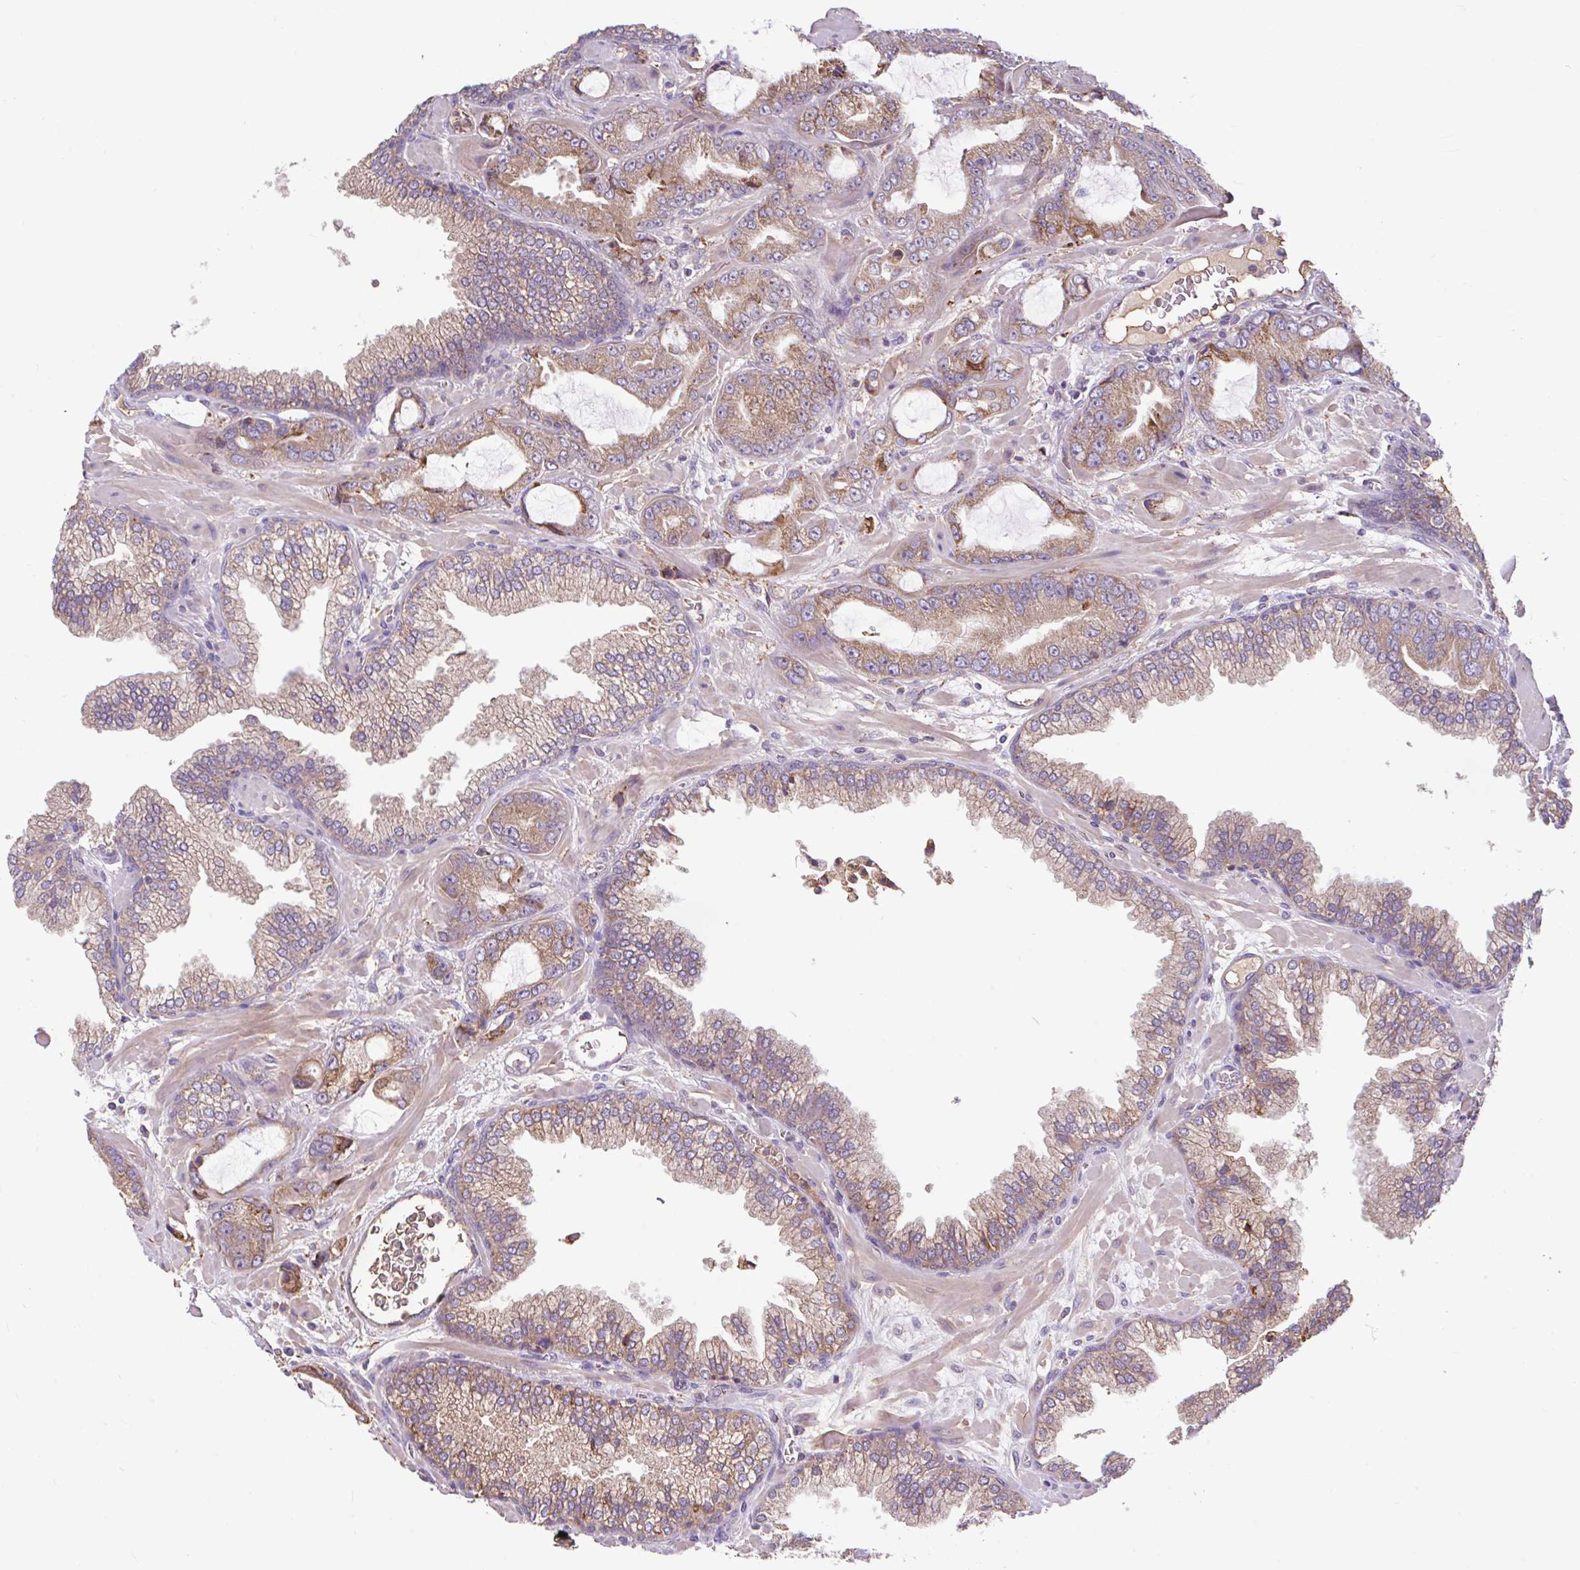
{"staining": {"intensity": "moderate", "quantity": ">75%", "location": "cytoplasmic/membranous"}, "tissue": "prostate cancer", "cell_type": "Tumor cells", "image_type": "cancer", "snomed": [{"axis": "morphology", "description": "Adenocarcinoma, High grade"}, {"axis": "topography", "description": "Prostate"}], "caption": "Immunohistochemical staining of prostate cancer reveals medium levels of moderate cytoplasmic/membranous staining in approximately >75% of tumor cells. The staining is performed using DAB (3,3'-diaminobenzidine) brown chromogen to label protein expression. The nuclei are counter-stained blue using hematoxylin.", "gene": "RALBP1", "patient": {"sex": "male", "age": 68}}